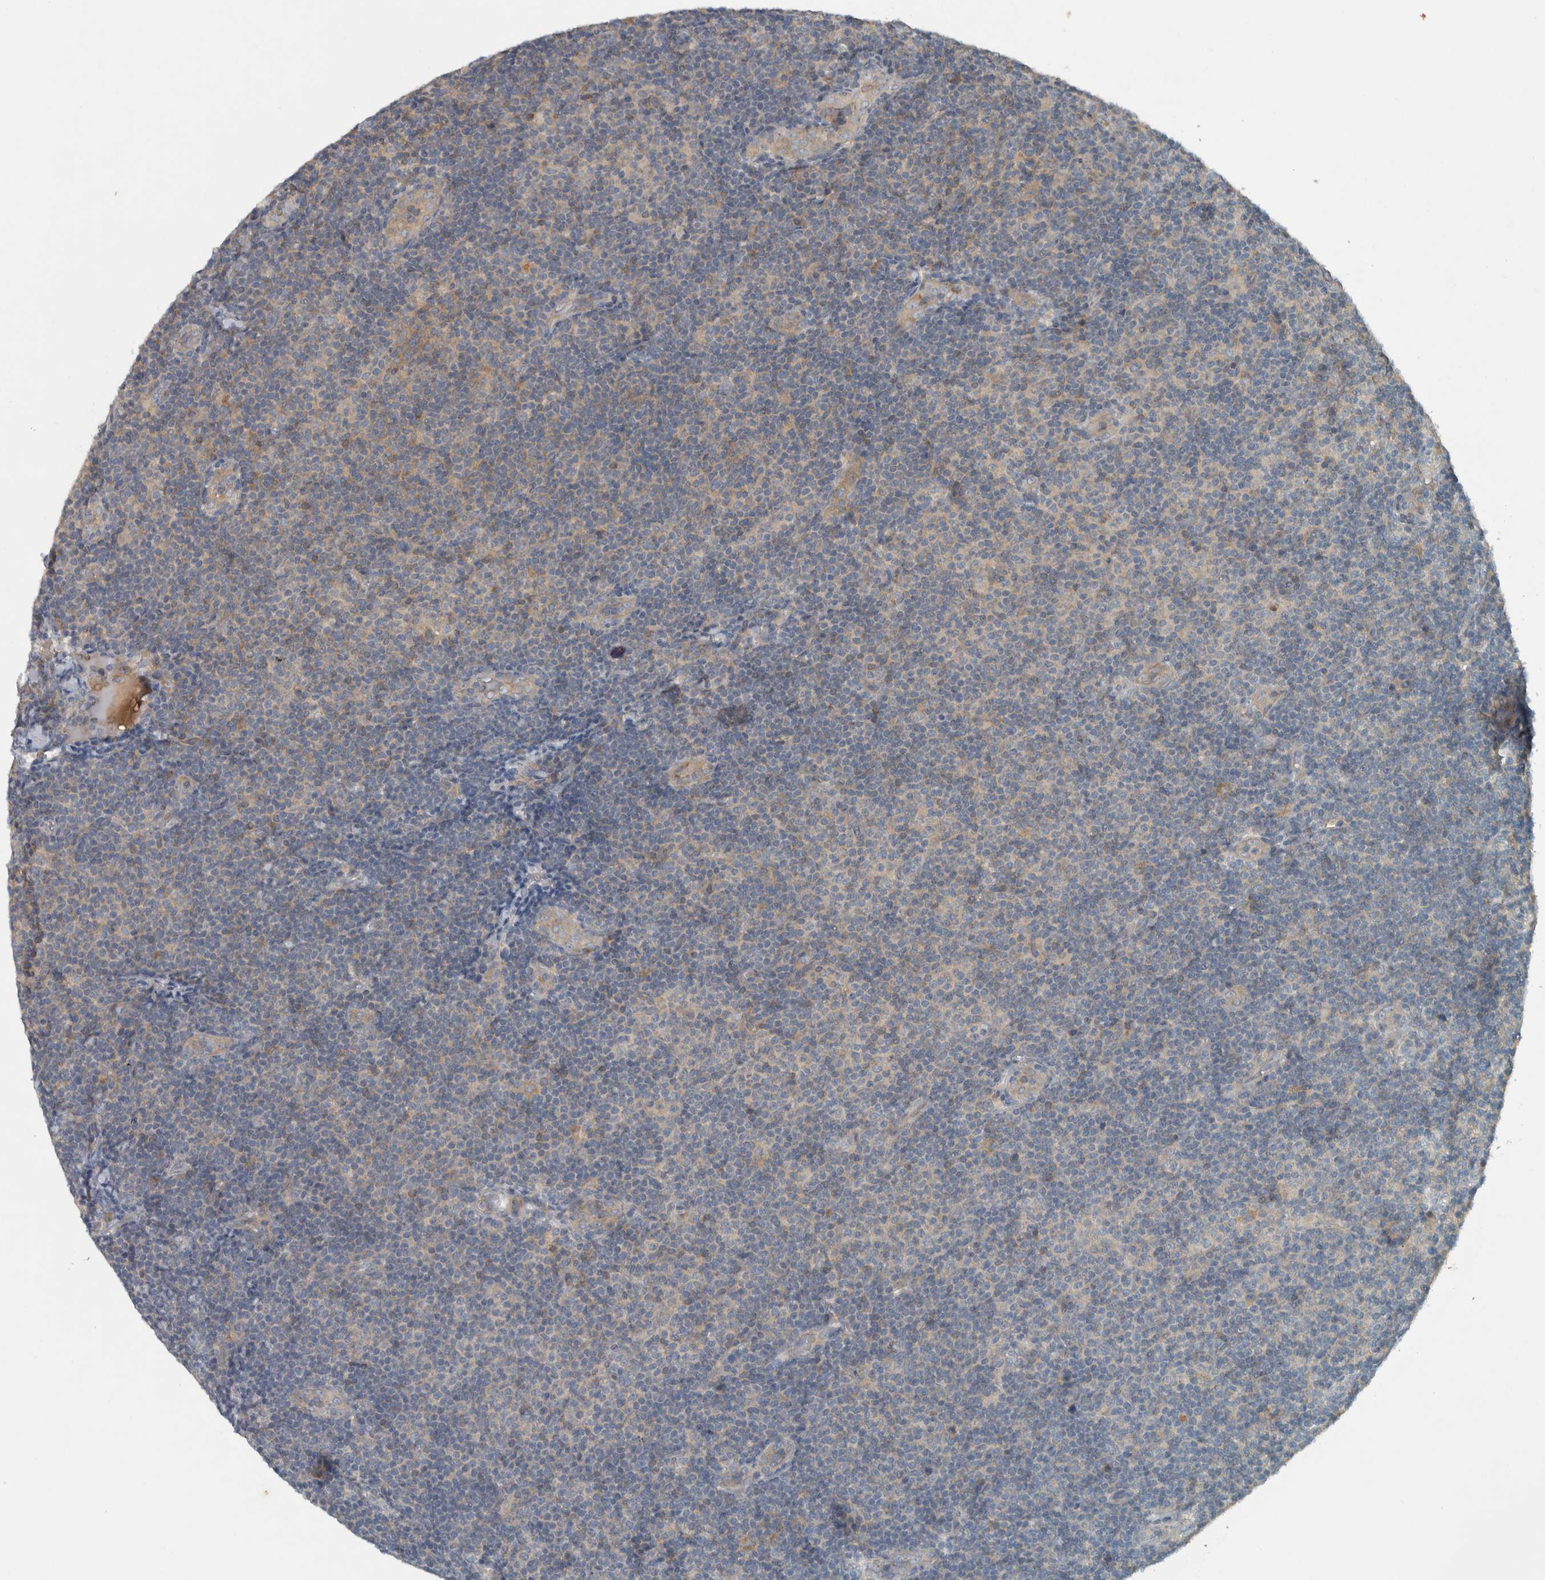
{"staining": {"intensity": "weak", "quantity": "<25%", "location": "cytoplasmic/membranous"}, "tissue": "lymphoma", "cell_type": "Tumor cells", "image_type": "cancer", "snomed": [{"axis": "morphology", "description": "Malignant lymphoma, non-Hodgkin's type, Low grade"}, {"axis": "topography", "description": "Lymph node"}], "caption": "Tumor cells show no significant staining in lymphoma.", "gene": "CLCN2", "patient": {"sex": "male", "age": 83}}